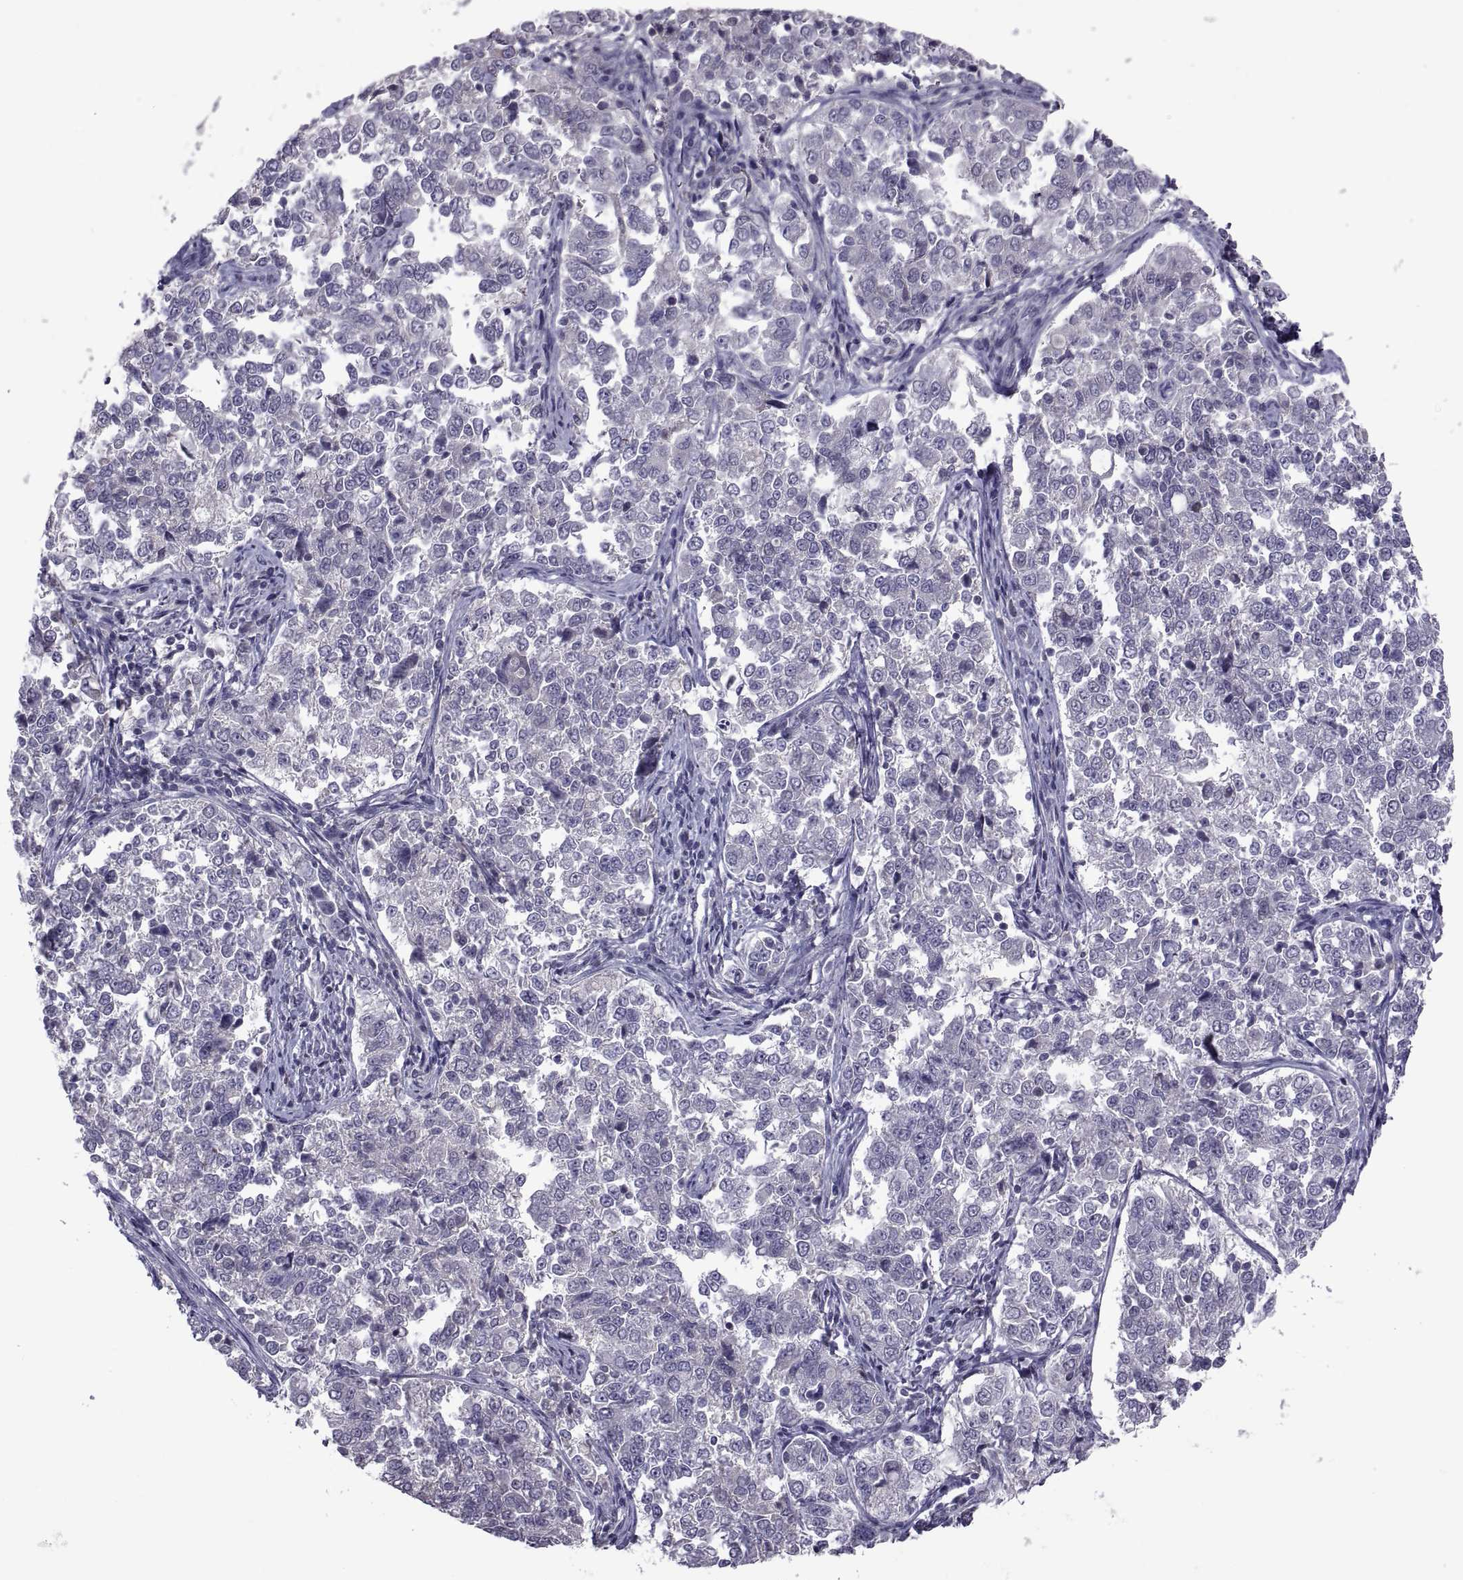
{"staining": {"intensity": "negative", "quantity": "none", "location": "none"}, "tissue": "endometrial cancer", "cell_type": "Tumor cells", "image_type": "cancer", "snomed": [{"axis": "morphology", "description": "Adenocarcinoma, NOS"}, {"axis": "topography", "description": "Endometrium"}], "caption": "Endometrial cancer (adenocarcinoma) was stained to show a protein in brown. There is no significant positivity in tumor cells. The staining is performed using DAB (3,3'-diaminobenzidine) brown chromogen with nuclei counter-stained in using hematoxylin.", "gene": "NPTX2", "patient": {"sex": "female", "age": 43}}